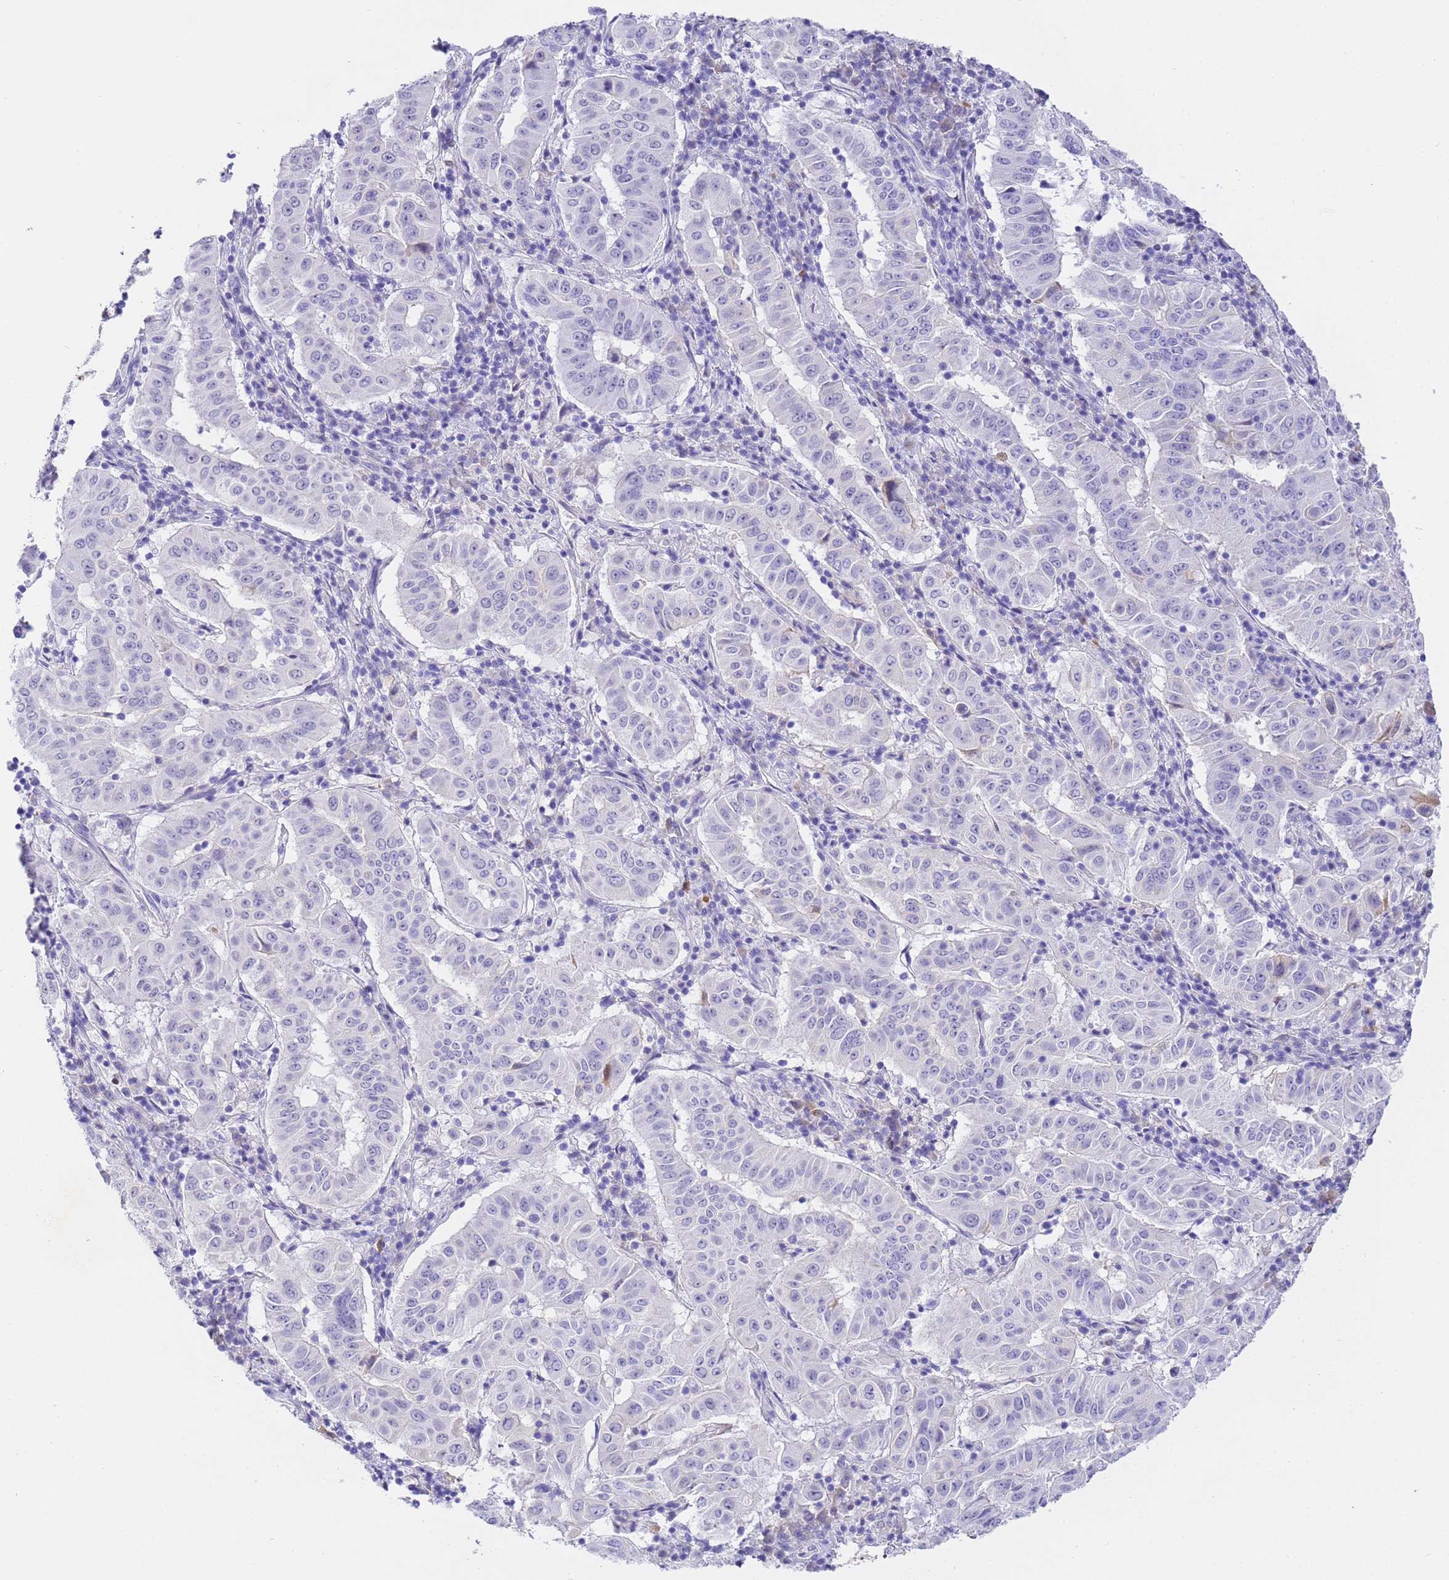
{"staining": {"intensity": "negative", "quantity": "none", "location": "none"}, "tissue": "pancreatic cancer", "cell_type": "Tumor cells", "image_type": "cancer", "snomed": [{"axis": "morphology", "description": "Adenocarcinoma, NOS"}, {"axis": "topography", "description": "Pancreas"}], "caption": "A histopathology image of pancreatic cancer stained for a protein demonstrates no brown staining in tumor cells.", "gene": "CFHR2", "patient": {"sex": "male", "age": 63}}